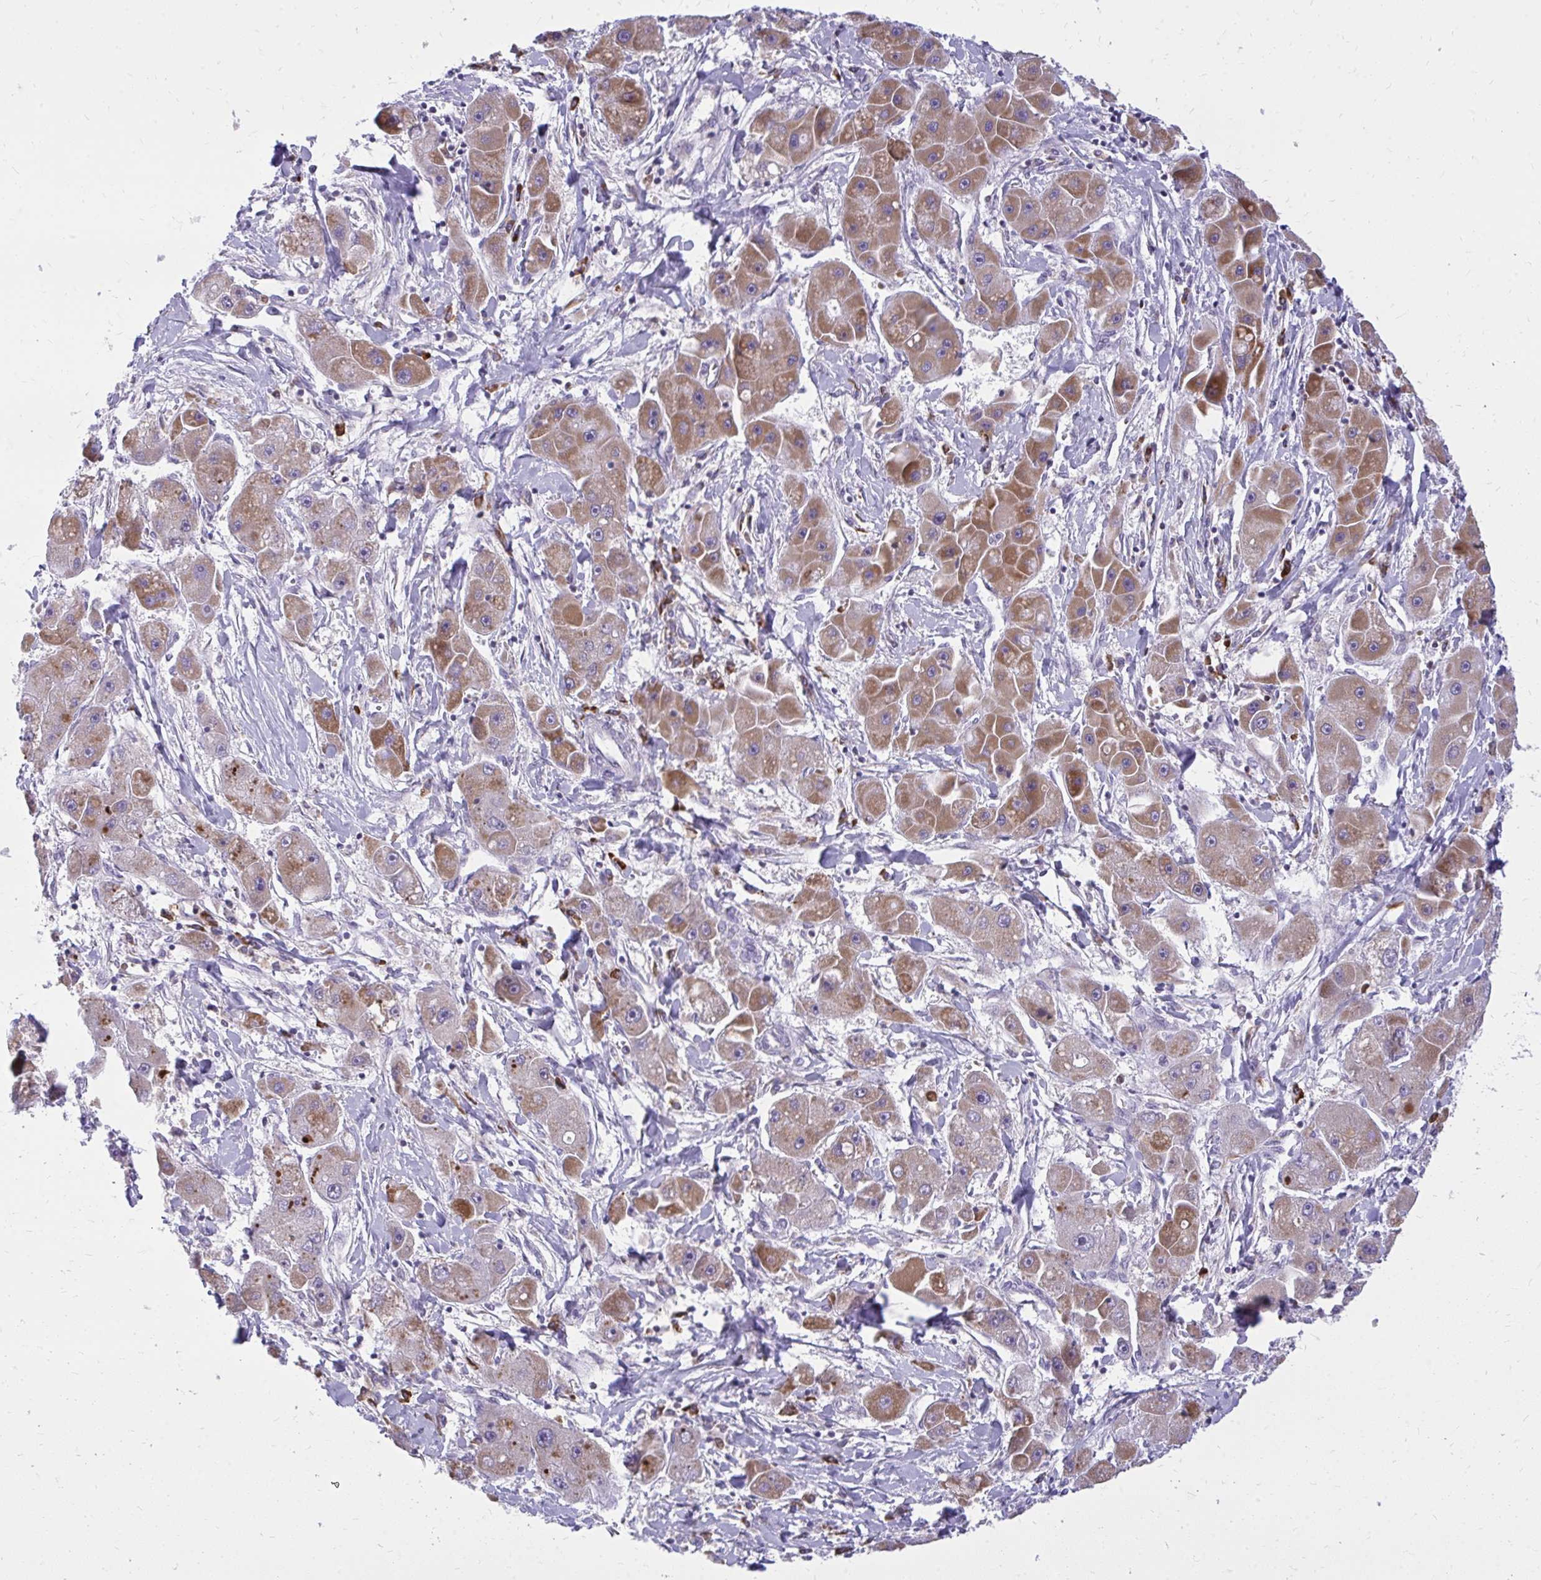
{"staining": {"intensity": "moderate", "quantity": "25%-75%", "location": "cytoplasmic/membranous"}, "tissue": "liver cancer", "cell_type": "Tumor cells", "image_type": "cancer", "snomed": [{"axis": "morphology", "description": "Carcinoma, Hepatocellular, NOS"}, {"axis": "topography", "description": "Liver"}], "caption": "This micrograph reveals IHC staining of human liver hepatocellular carcinoma, with medium moderate cytoplasmic/membranous expression in approximately 25%-75% of tumor cells.", "gene": "RPS6KA2", "patient": {"sex": "male", "age": 24}}